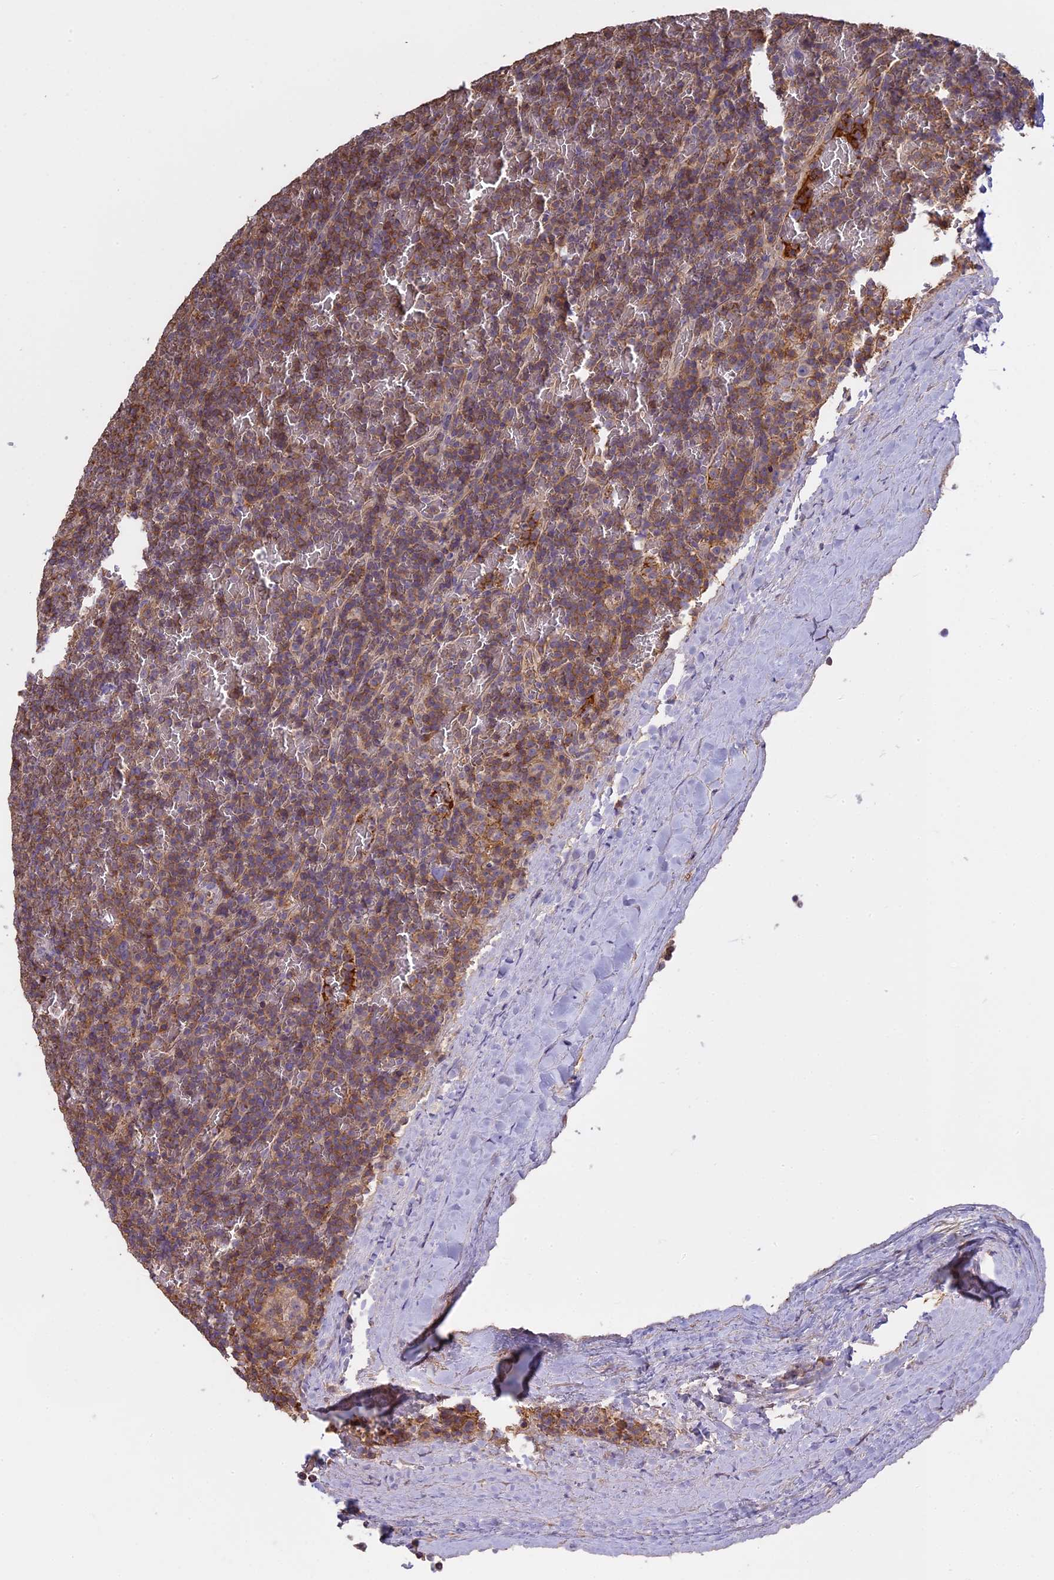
{"staining": {"intensity": "weak", "quantity": "25%-75%", "location": "cytoplasmic/membranous"}, "tissue": "lymphoma", "cell_type": "Tumor cells", "image_type": "cancer", "snomed": [{"axis": "morphology", "description": "Malignant lymphoma, non-Hodgkin's type, Low grade"}, {"axis": "topography", "description": "Spleen"}], "caption": "Human malignant lymphoma, non-Hodgkin's type (low-grade) stained with a brown dye displays weak cytoplasmic/membranous positive positivity in approximately 25%-75% of tumor cells.", "gene": "CFAP119", "patient": {"sex": "female", "age": 19}}